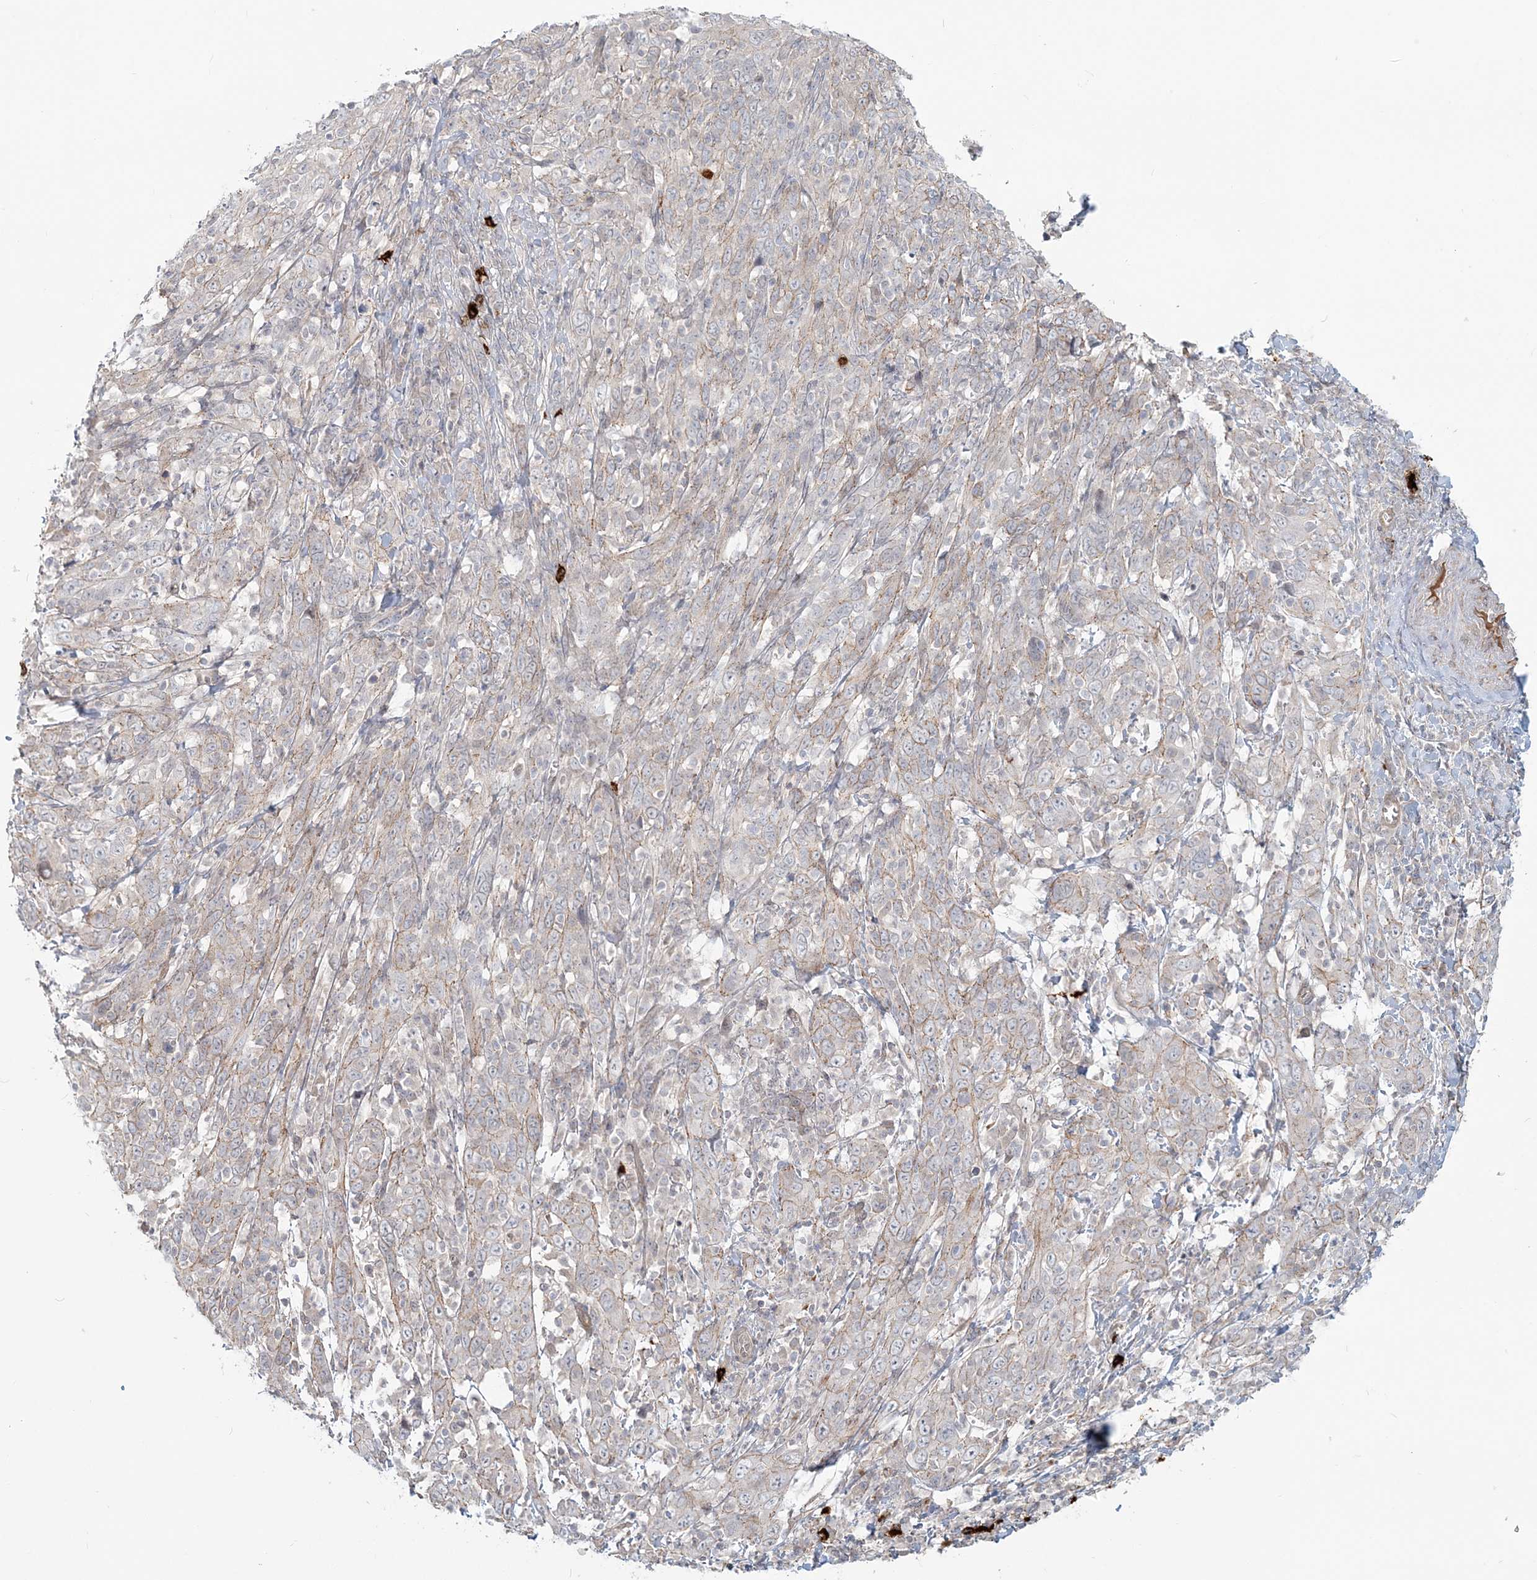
{"staining": {"intensity": "weak", "quantity": "<25%", "location": "cytoplasmic/membranous"}, "tissue": "cervical cancer", "cell_type": "Tumor cells", "image_type": "cancer", "snomed": [{"axis": "morphology", "description": "Squamous cell carcinoma, NOS"}, {"axis": "topography", "description": "Cervix"}], "caption": "Immunohistochemistry micrograph of neoplastic tissue: human cervical cancer (squamous cell carcinoma) stained with DAB reveals no significant protein staining in tumor cells.", "gene": "SH3PXD2A", "patient": {"sex": "female", "age": 46}}